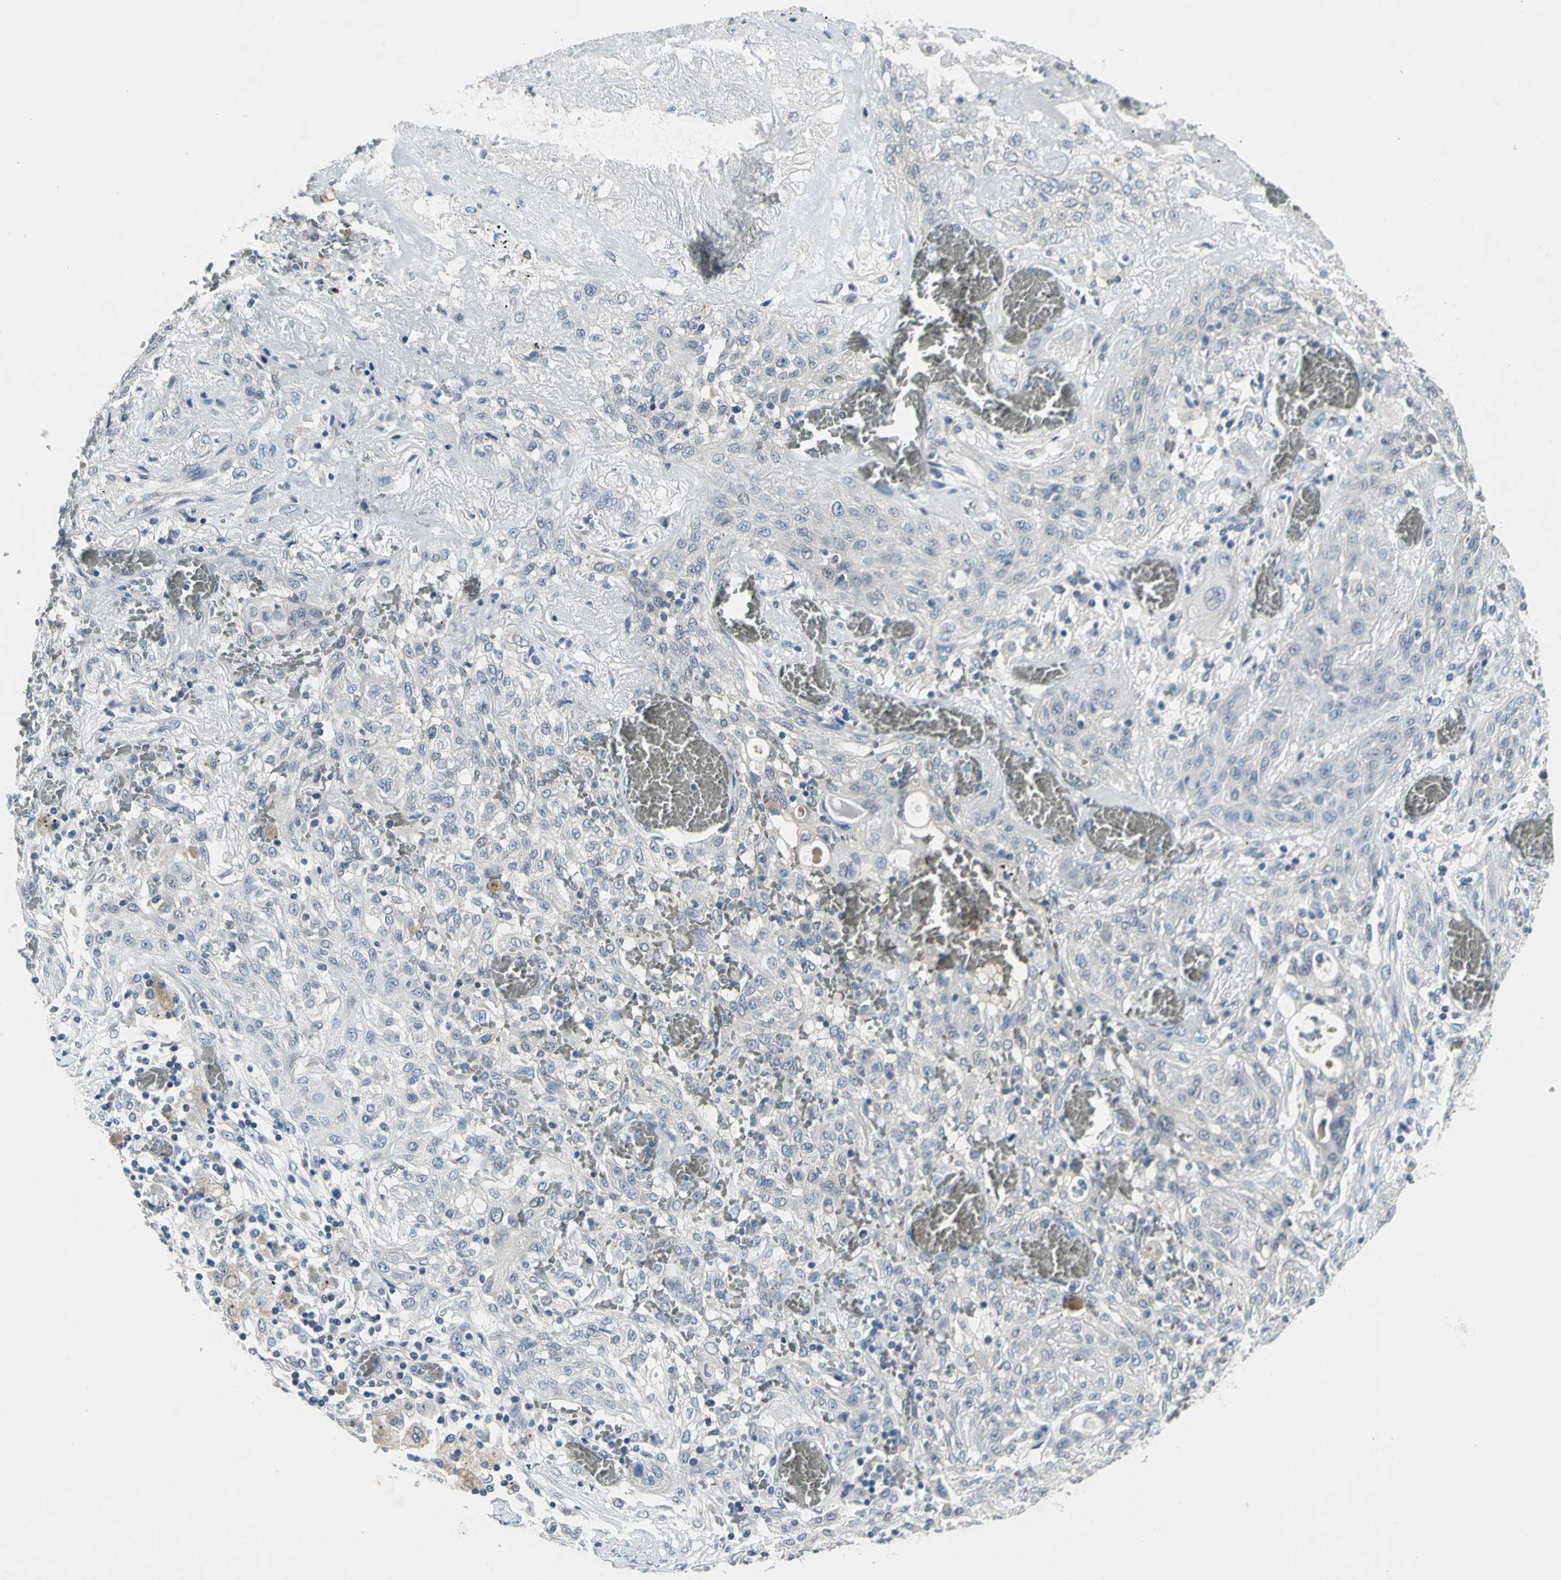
{"staining": {"intensity": "negative", "quantity": "none", "location": "none"}, "tissue": "lung cancer", "cell_type": "Tumor cells", "image_type": "cancer", "snomed": [{"axis": "morphology", "description": "Squamous cell carcinoma, NOS"}, {"axis": "topography", "description": "Lung"}], "caption": "Immunohistochemistry (IHC) of lung squamous cell carcinoma exhibits no positivity in tumor cells. (DAB IHC visualized using brightfield microscopy, high magnification).", "gene": "ZNF415", "patient": {"sex": "female", "age": 47}}